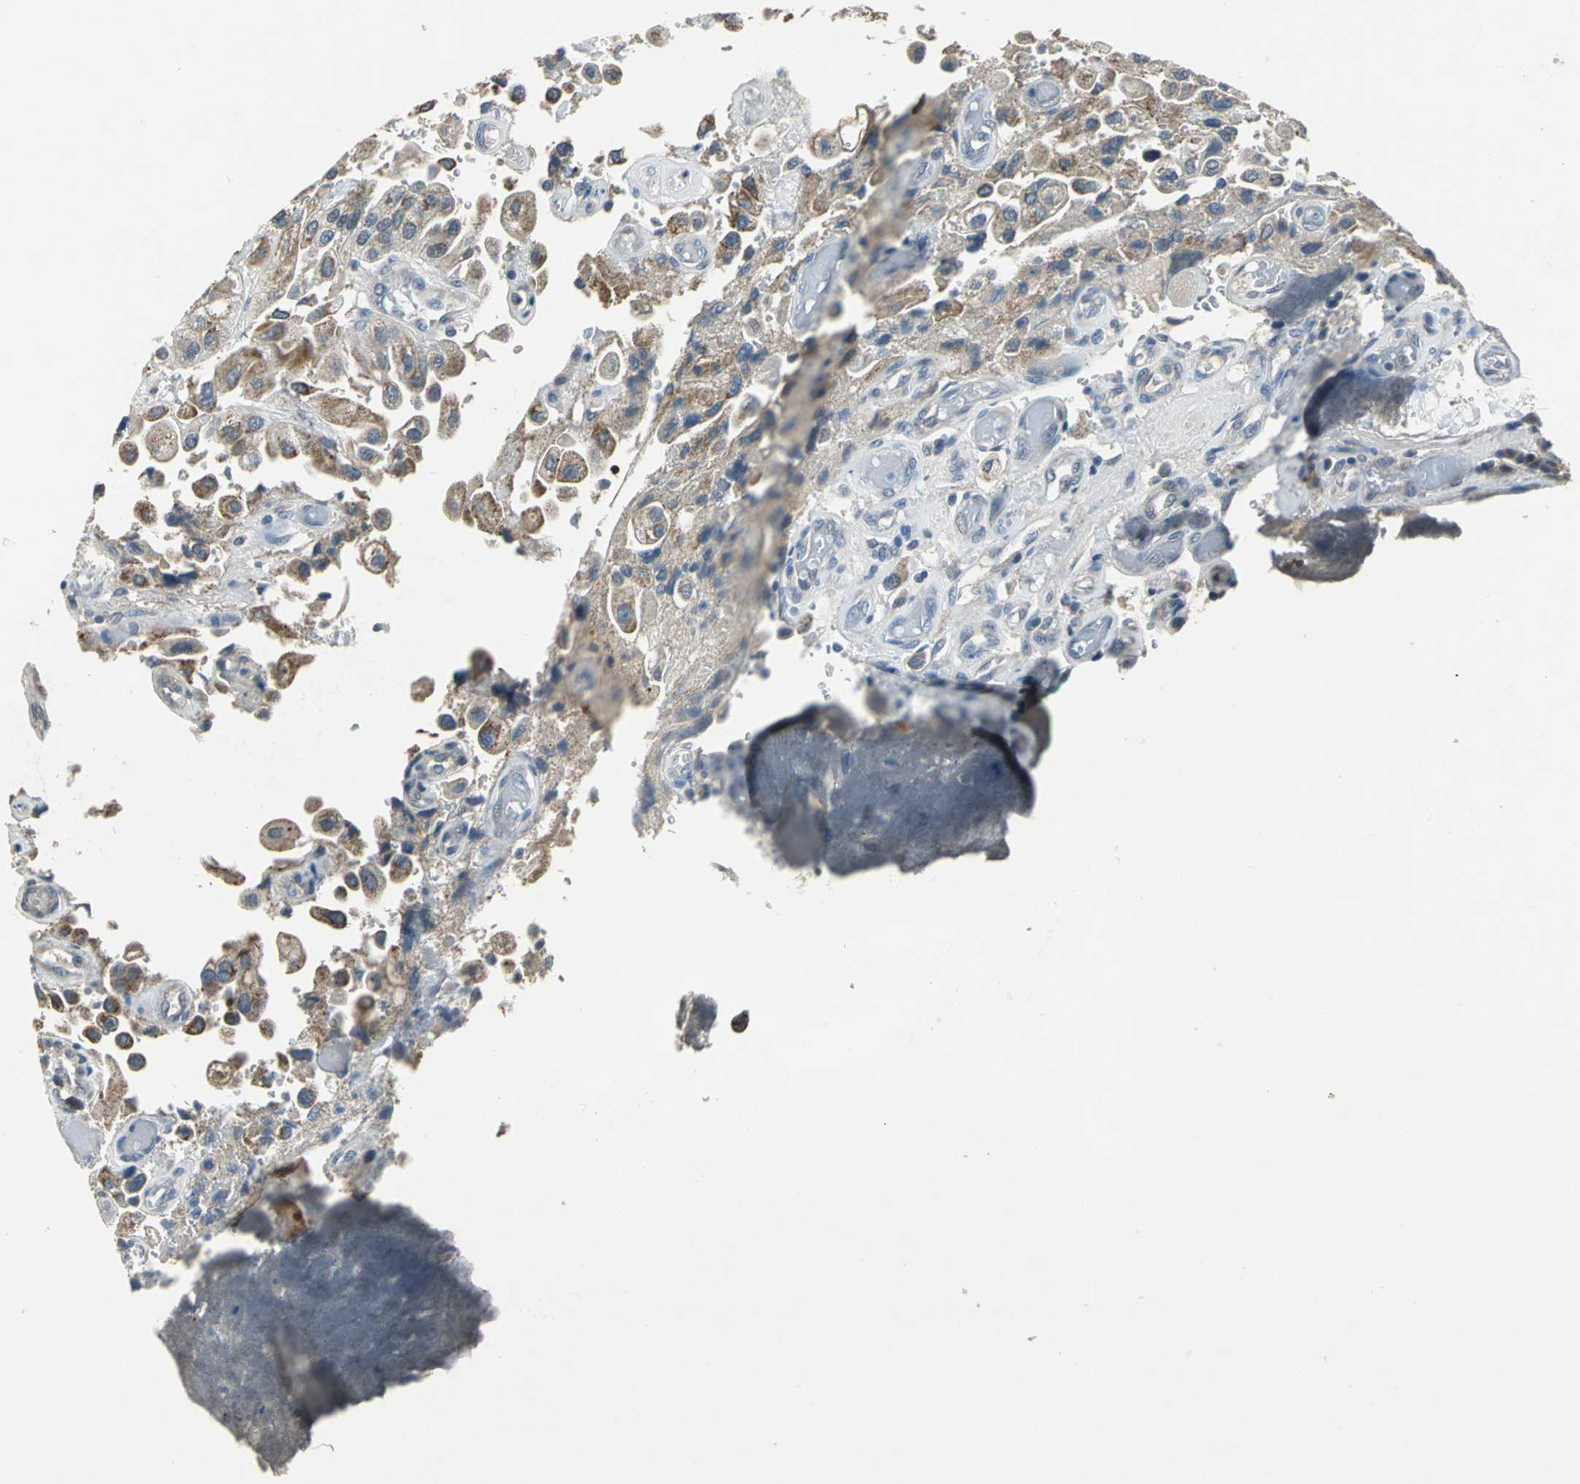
{"staining": {"intensity": "moderate", "quantity": ">75%", "location": "cytoplasmic/membranous"}, "tissue": "urothelial cancer", "cell_type": "Tumor cells", "image_type": "cancer", "snomed": [{"axis": "morphology", "description": "Urothelial carcinoma, High grade"}, {"axis": "topography", "description": "Urinary bladder"}], "caption": "DAB immunohistochemical staining of high-grade urothelial carcinoma shows moderate cytoplasmic/membranous protein expression in approximately >75% of tumor cells. (IHC, brightfield microscopy, high magnification).", "gene": "JADE3", "patient": {"sex": "female", "age": 64}}